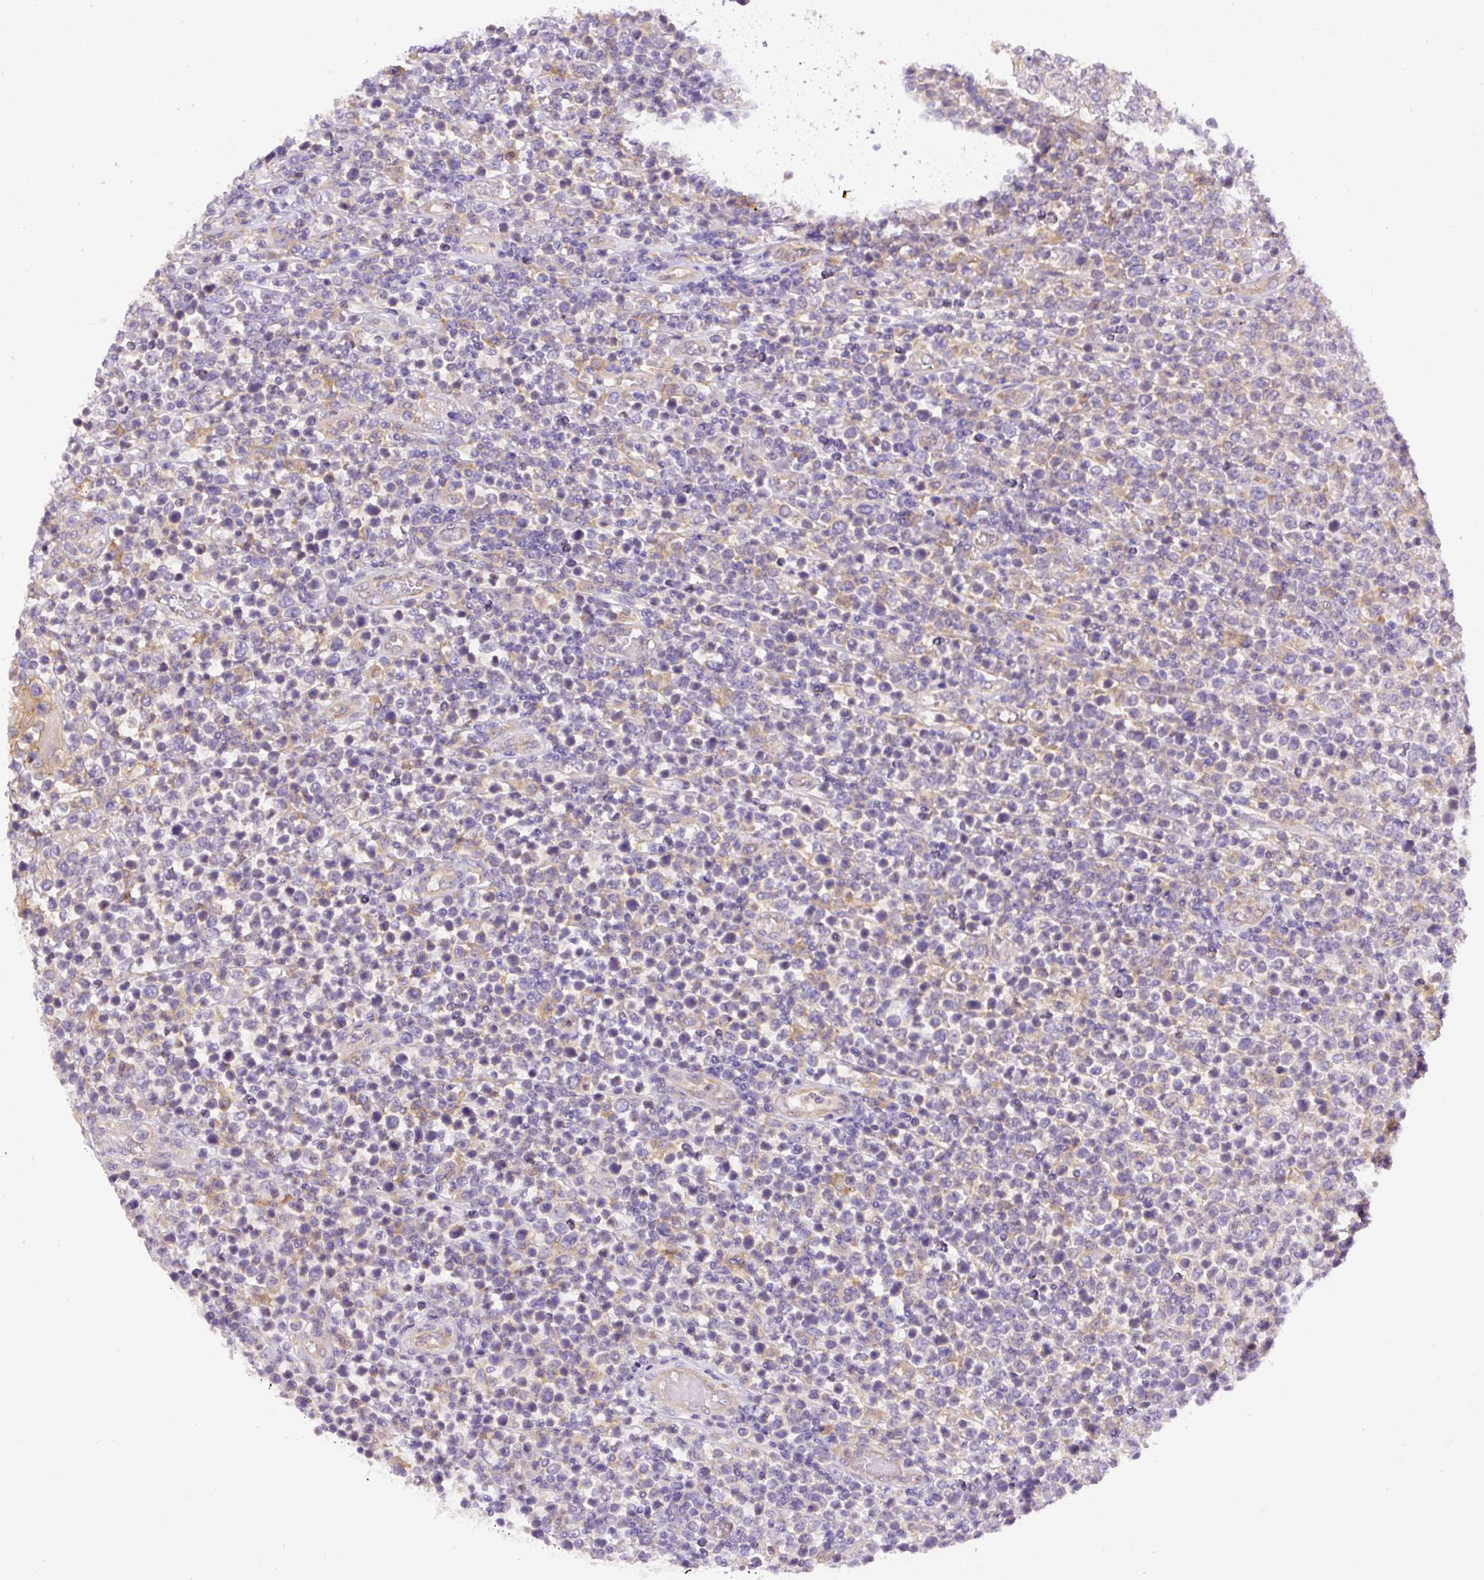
{"staining": {"intensity": "weak", "quantity": "<25%", "location": "cytoplasmic/membranous"}, "tissue": "lymphoma", "cell_type": "Tumor cells", "image_type": "cancer", "snomed": [{"axis": "morphology", "description": "Malignant lymphoma, non-Hodgkin's type, High grade"}, {"axis": "topography", "description": "Soft tissue"}], "caption": "A high-resolution micrograph shows immunohistochemistry (IHC) staining of high-grade malignant lymphoma, non-Hodgkin's type, which shows no significant staining in tumor cells.", "gene": "DAPK1", "patient": {"sex": "female", "age": 56}}